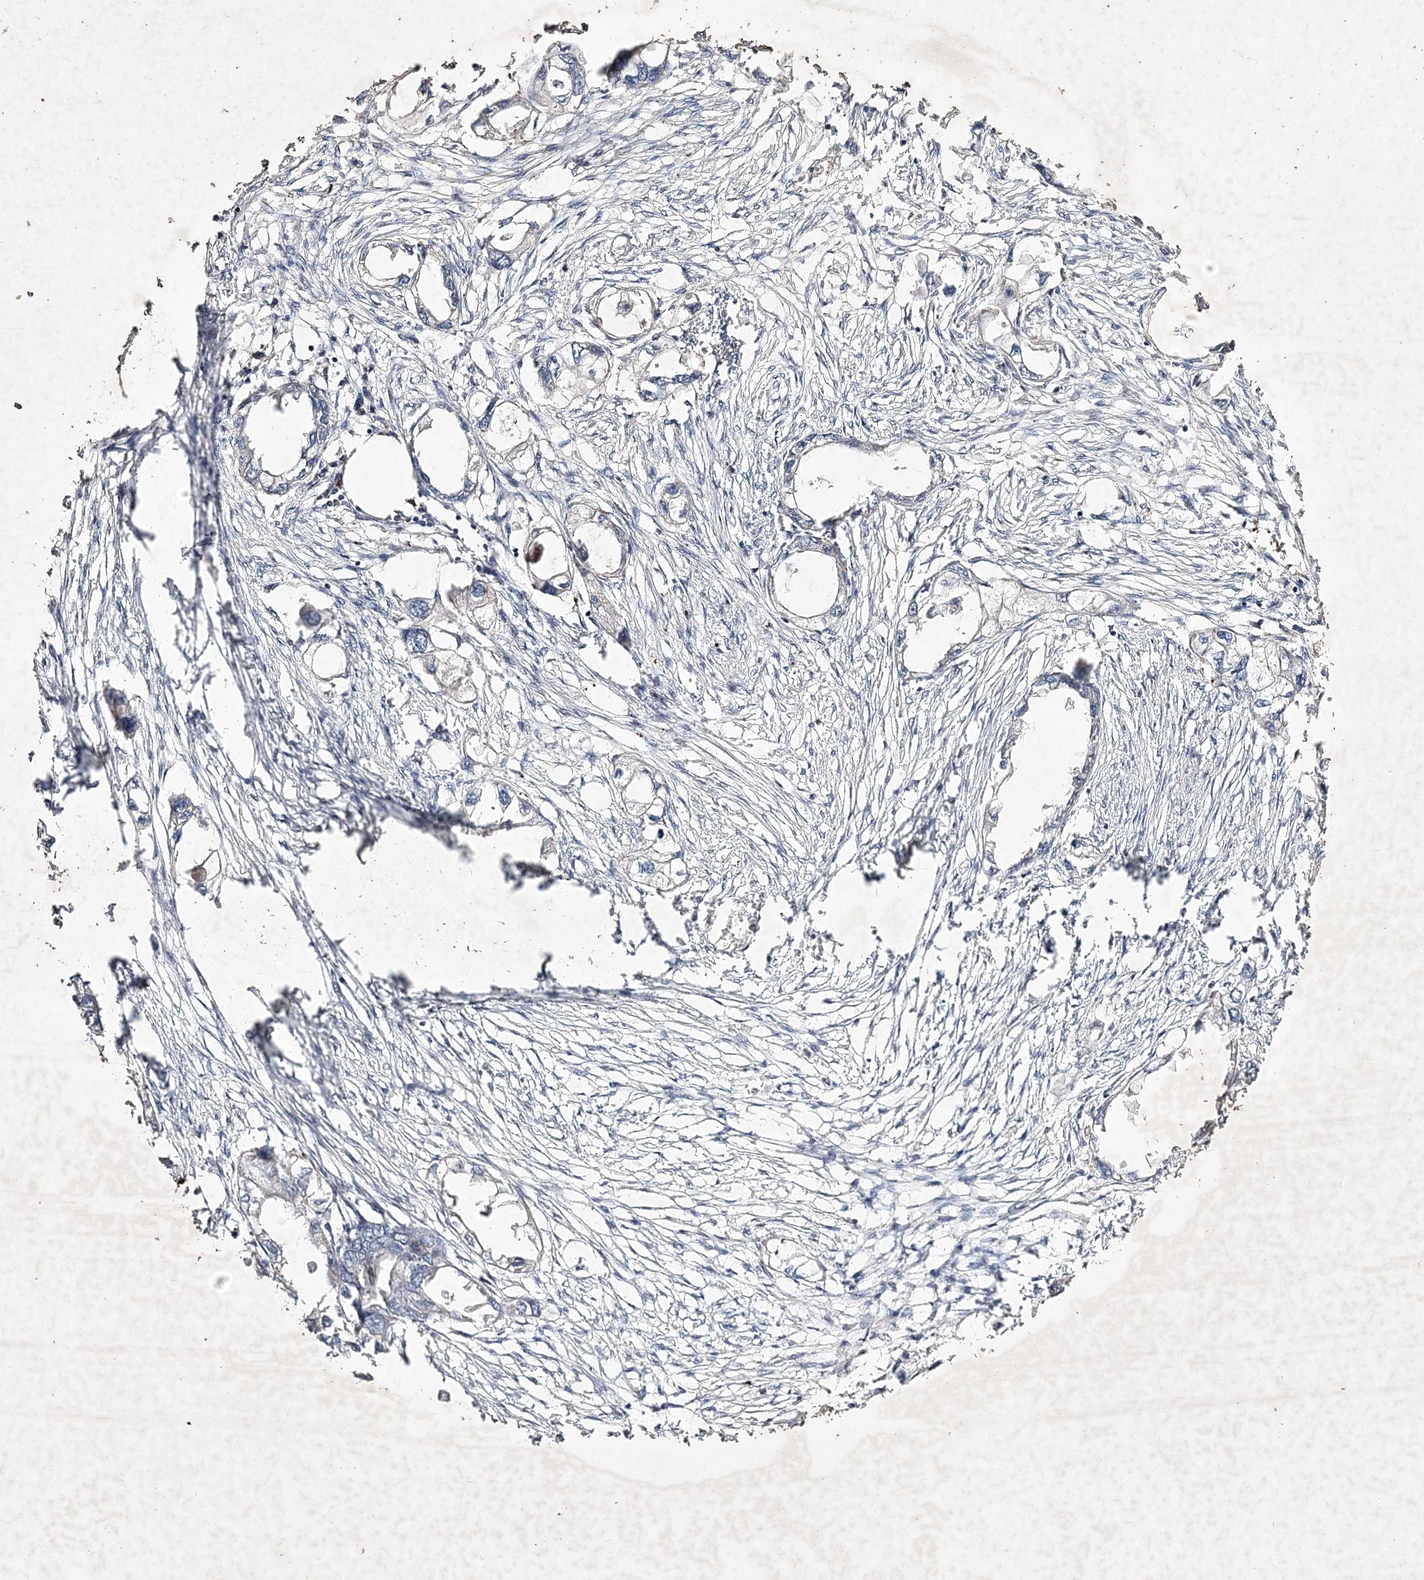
{"staining": {"intensity": "negative", "quantity": "none", "location": "none"}, "tissue": "endometrial cancer", "cell_type": "Tumor cells", "image_type": "cancer", "snomed": [{"axis": "morphology", "description": "Adenocarcinoma, NOS"}, {"axis": "morphology", "description": "Adenocarcinoma, metastatic, NOS"}, {"axis": "topography", "description": "Adipose tissue"}, {"axis": "topography", "description": "Endometrium"}], "caption": "Histopathology image shows no significant protein positivity in tumor cells of endometrial cancer.", "gene": "C3orf38", "patient": {"sex": "female", "age": 67}}